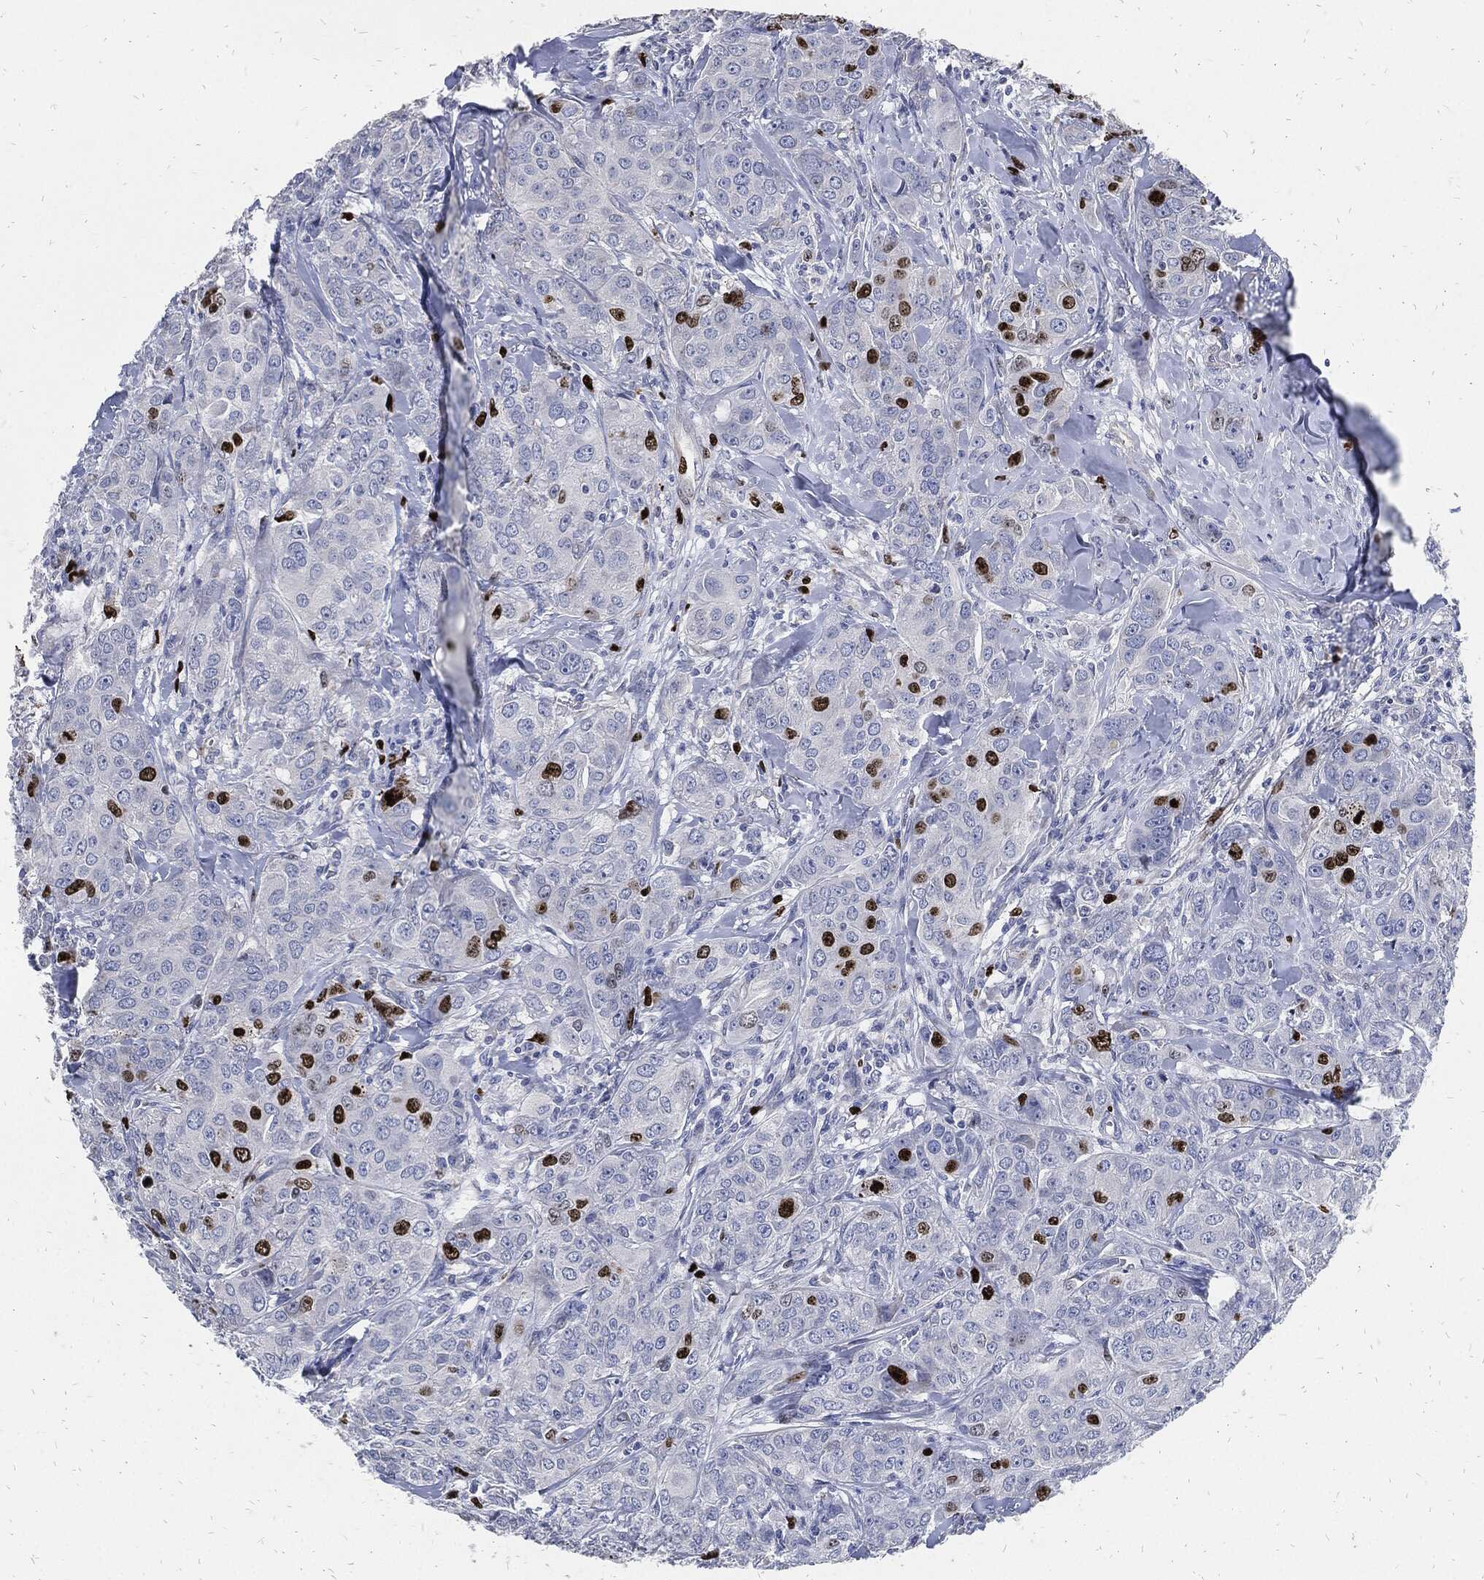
{"staining": {"intensity": "strong", "quantity": "<25%", "location": "nuclear"}, "tissue": "breast cancer", "cell_type": "Tumor cells", "image_type": "cancer", "snomed": [{"axis": "morphology", "description": "Duct carcinoma"}, {"axis": "topography", "description": "Breast"}], "caption": "Protein staining of intraductal carcinoma (breast) tissue reveals strong nuclear expression in about <25% of tumor cells.", "gene": "MKI67", "patient": {"sex": "female", "age": 43}}